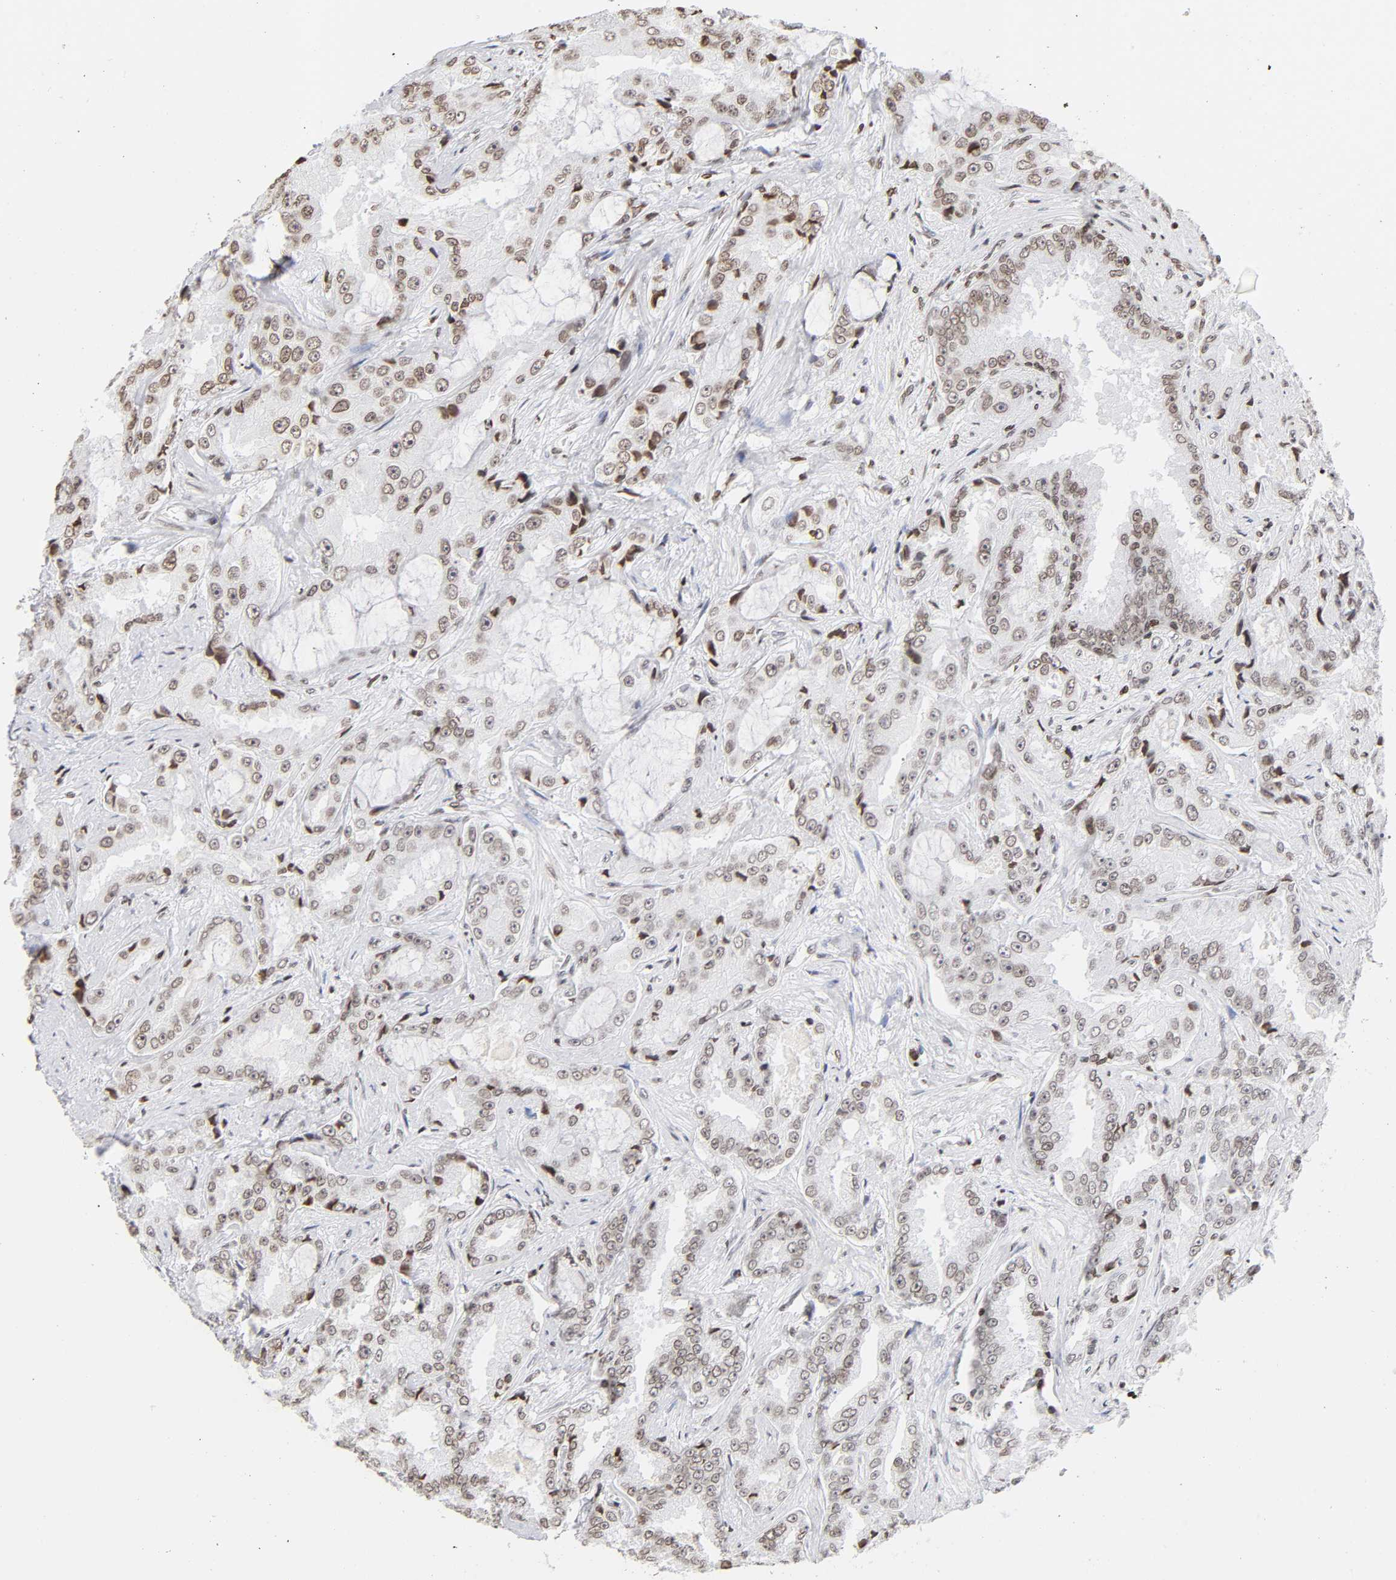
{"staining": {"intensity": "moderate", "quantity": "25%-75%", "location": "nuclear"}, "tissue": "prostate cancer", "cell_type": "Tumor cells", "image_type": "cancer", "snomed": [{"axis": "morphology", "description": "Adenocarcinoma, High grade"}, {"axis": "topography", "description": "Prostate"}], "caption": "IHC (DAB) staining of human prostate cancer displays moderate nuclear protein expression in approximately 25%-75% of tumor cells.", "gene": "H2AC12", "patient": {"sex": "male", "age": 73}}